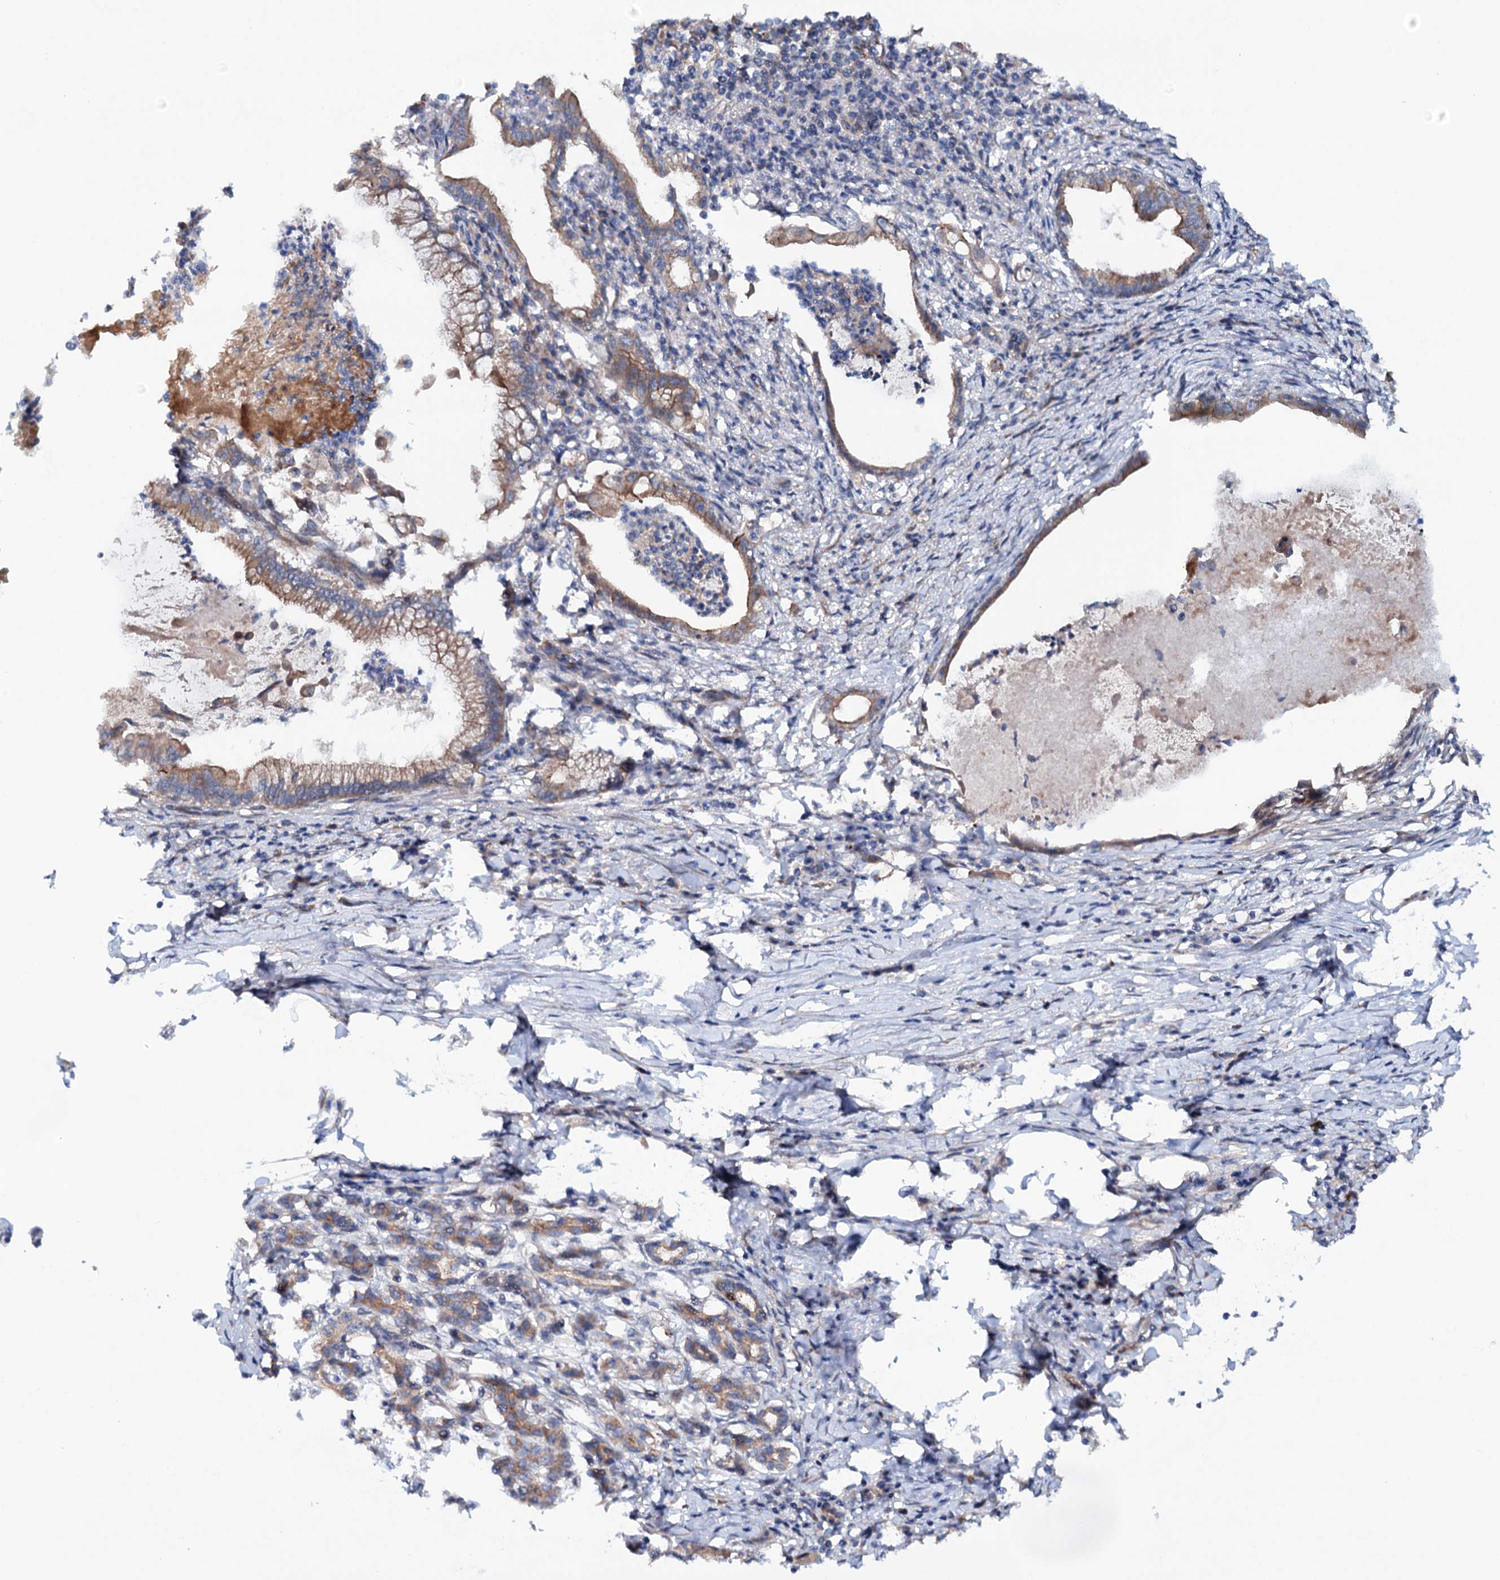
{"staining": {"intensity": "moderate", "quantity": "25%-75%", "location": "cytoplasmic/membranous"}, "tissue": "pancreatic cancer", "cell_type": "Tumor cells", "image_type": "cancer", "snomed": [{"axis": "morphology", "description": "Adenocarcinoma, NOS"}, {"axis": "topography", "description": "Pancreas"}], "caption": "DAB immunohistochemical staining of pancreatic cancer reveals moderate cytoplasmic/membranous protein positivity in about 25%-75% of tumor cells.", "gene": "ADGRG4", "patient": {"sex": "female", "age": 55}}